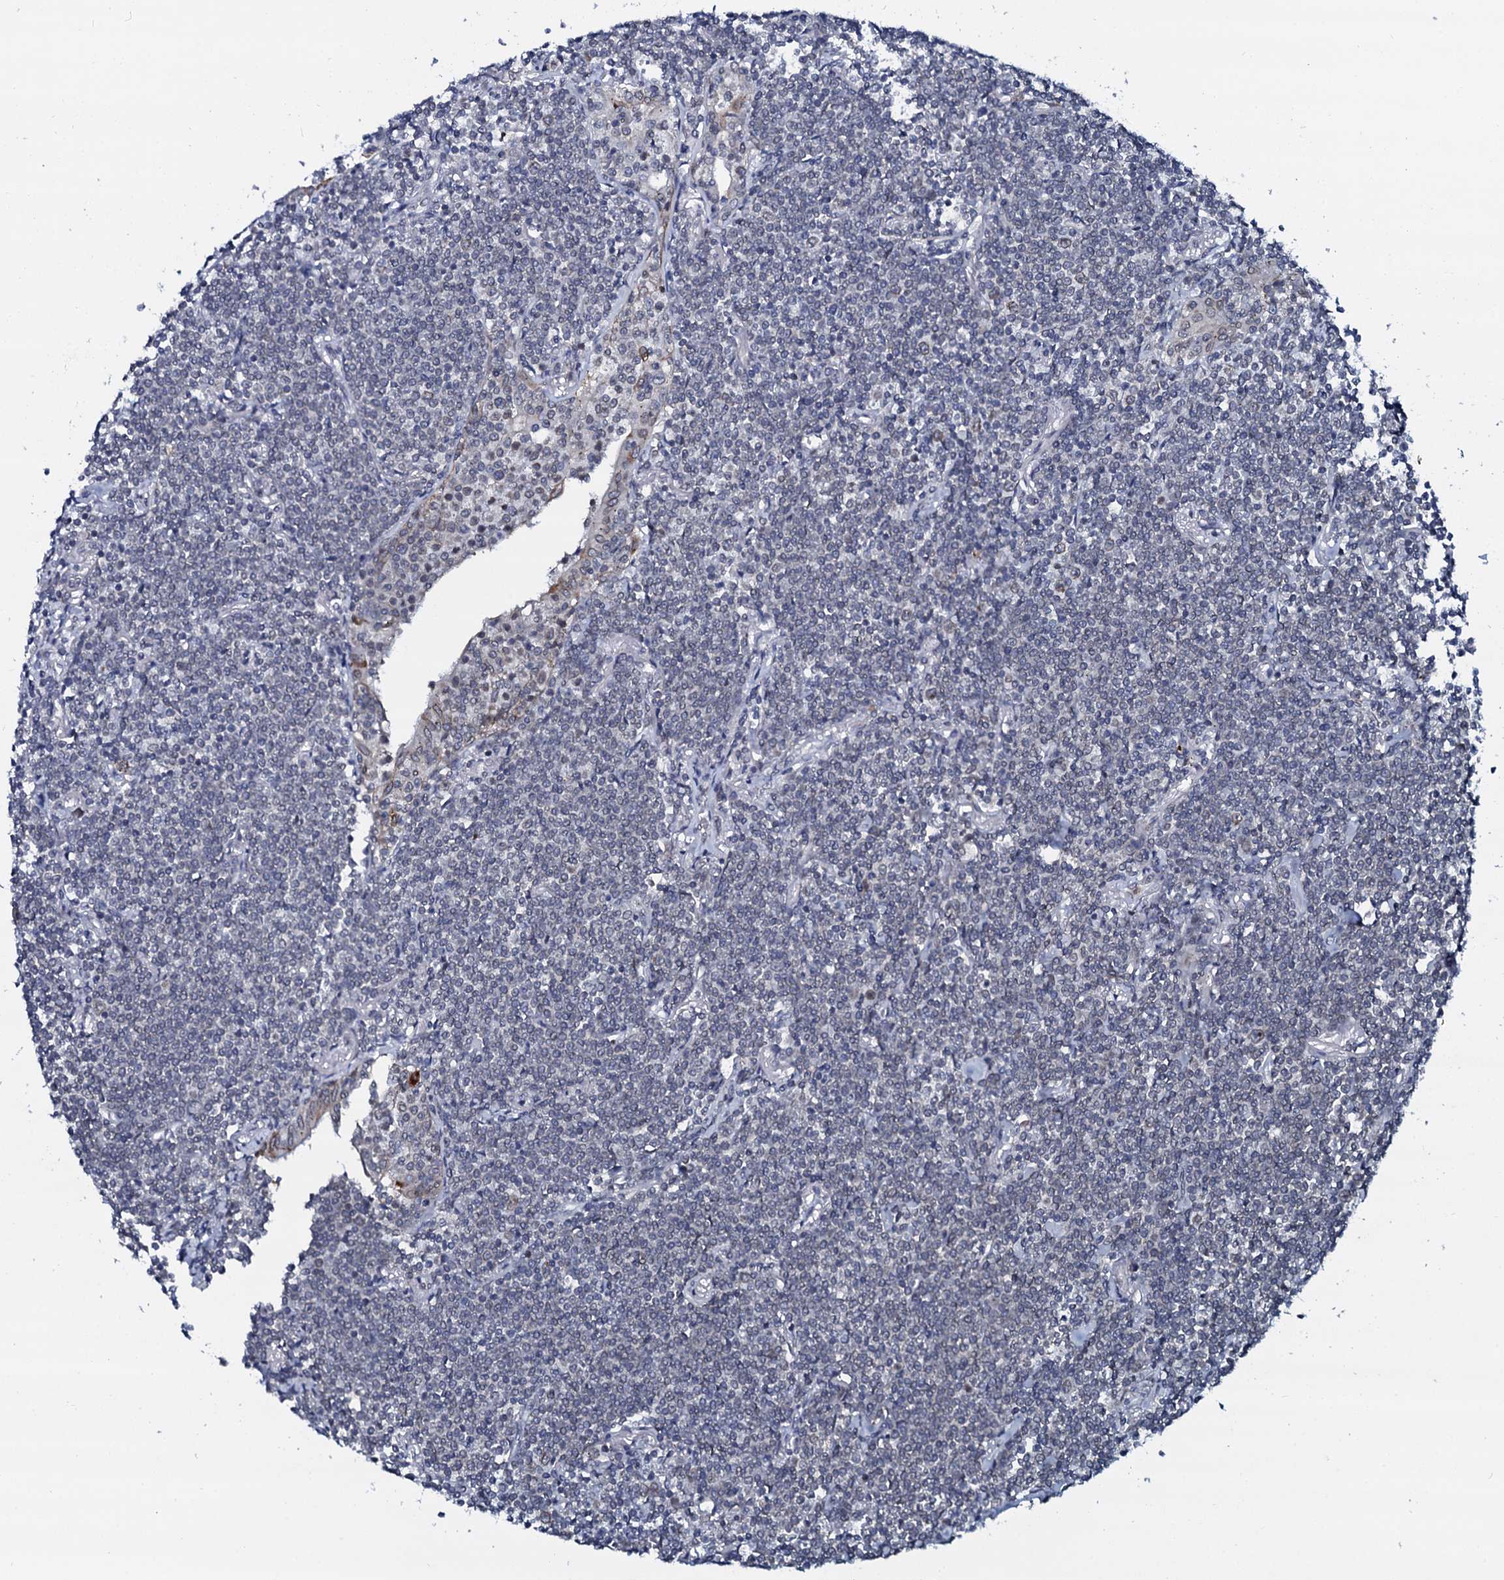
{"staining": {"intensity": "negative", "quantity": "none", "location": "none"}, "tissue": "lymphoma", "cell_type": "Tumor cells", "image_type": "cancer", "snomed": [{"axis": "morphology", "description": "Malignant lymphoma, non-Hodgkin's type, Low grade"}, {"axis": "topography", "description": "Lung"}], "caption": "Low-grade malignant lymphoma, non-Hodgkin's type was stained to show a protein in brown. There is no significant staining in tumor cells.", "gene": "SNTA1", "patient": {"sex": "female", "age": 71}}